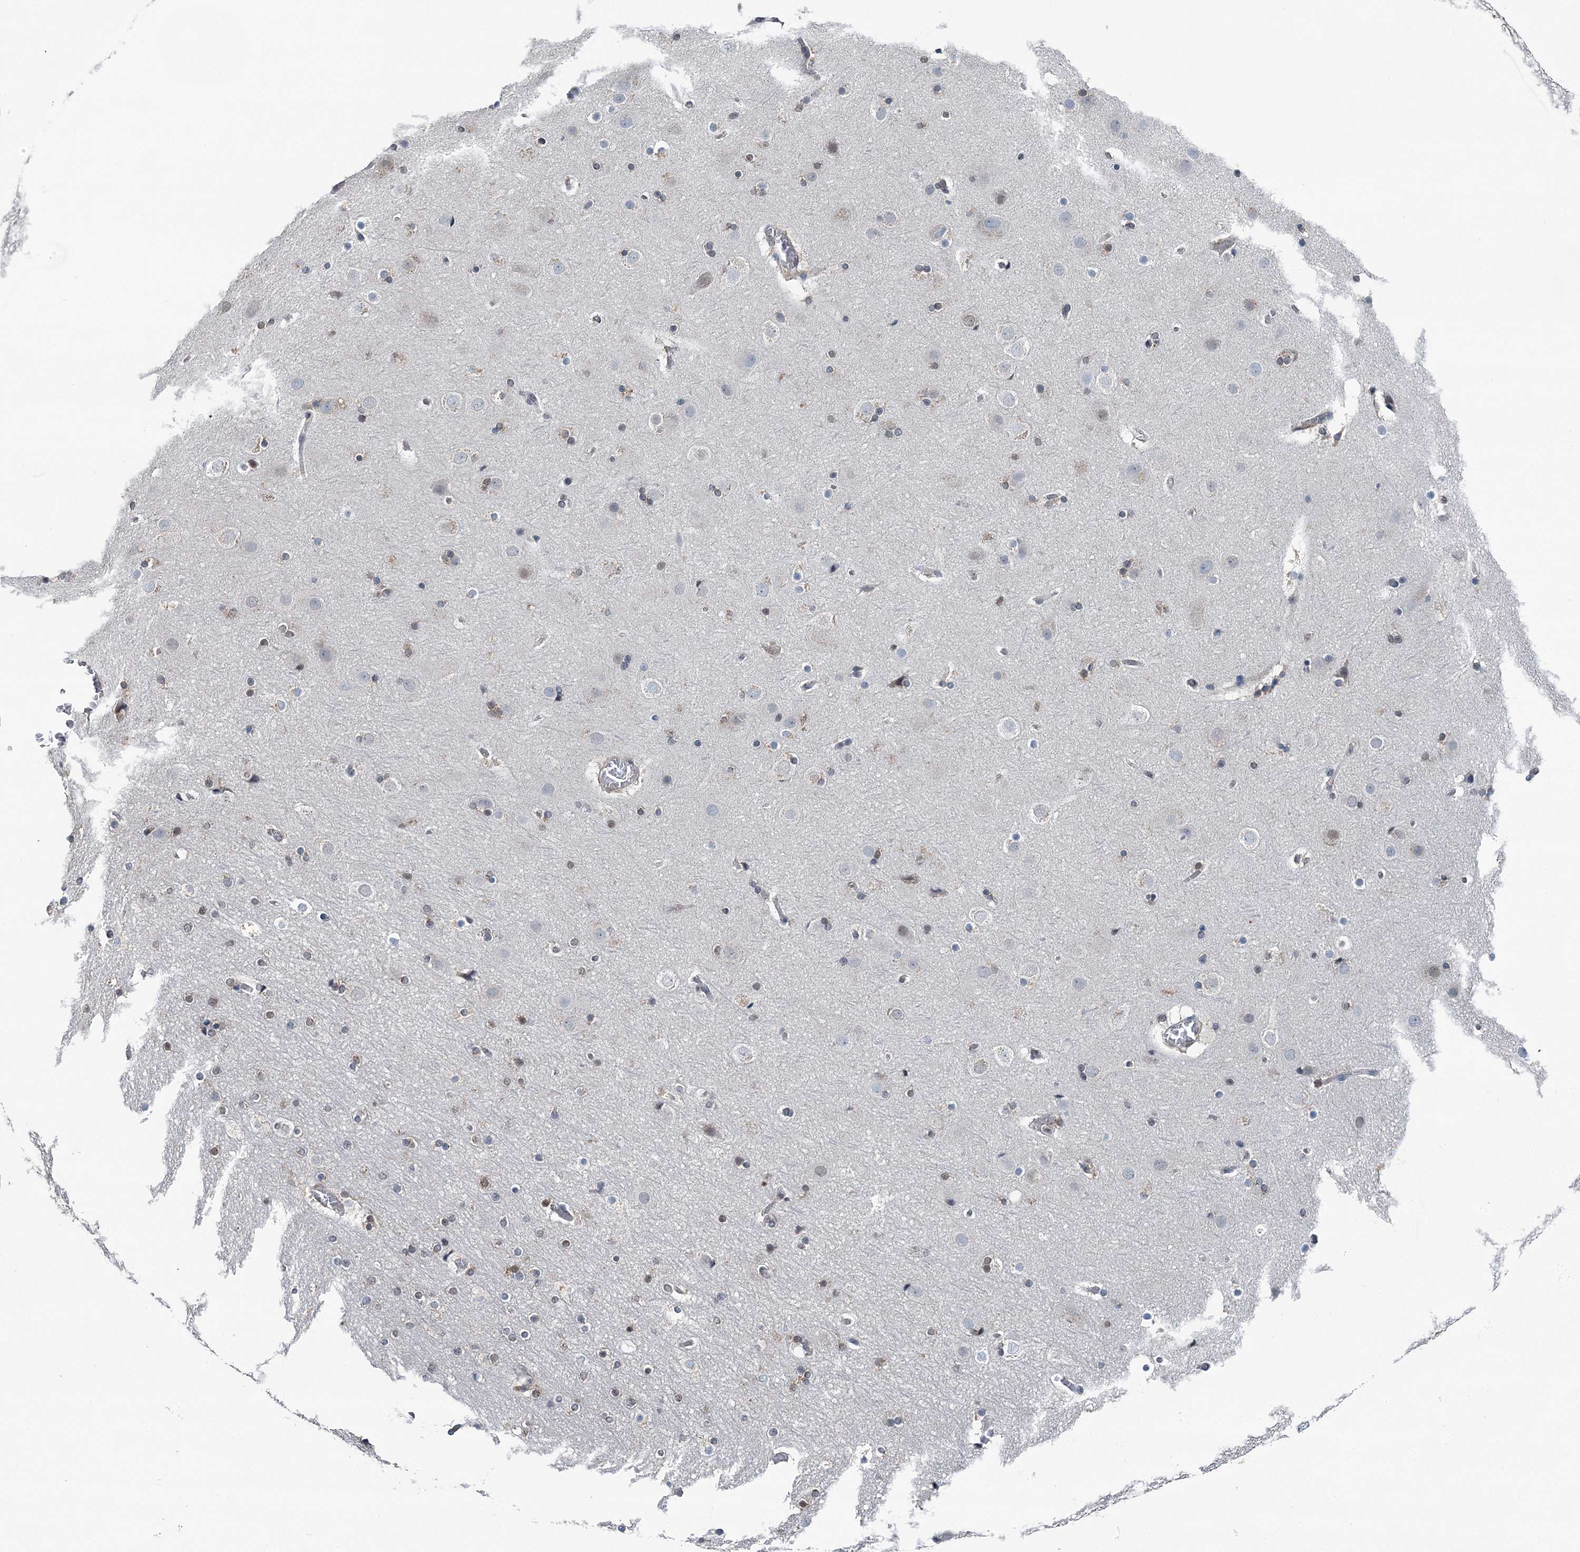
{"staining": {"intensity": "negative", "quantity": "none", "location": "none"}, "tissue": "cerebral cortex", "cell_type": "Endothelial cells", "image_type": "normal", "snomed": [{"axis": "morphology", "description": "Normal tissue, NOS"}, {"axis": "topography", "description": "Cerebral cortex"}], "caption": "IHC image of unremarkable cerebral cortex stained for a protein (brown), which exhibits no staining in endothelial cells. (IHC, brightfield microscopy, high magnification).", "gene": "HAT1", "patient": {"sex": "male", "age": 57}}